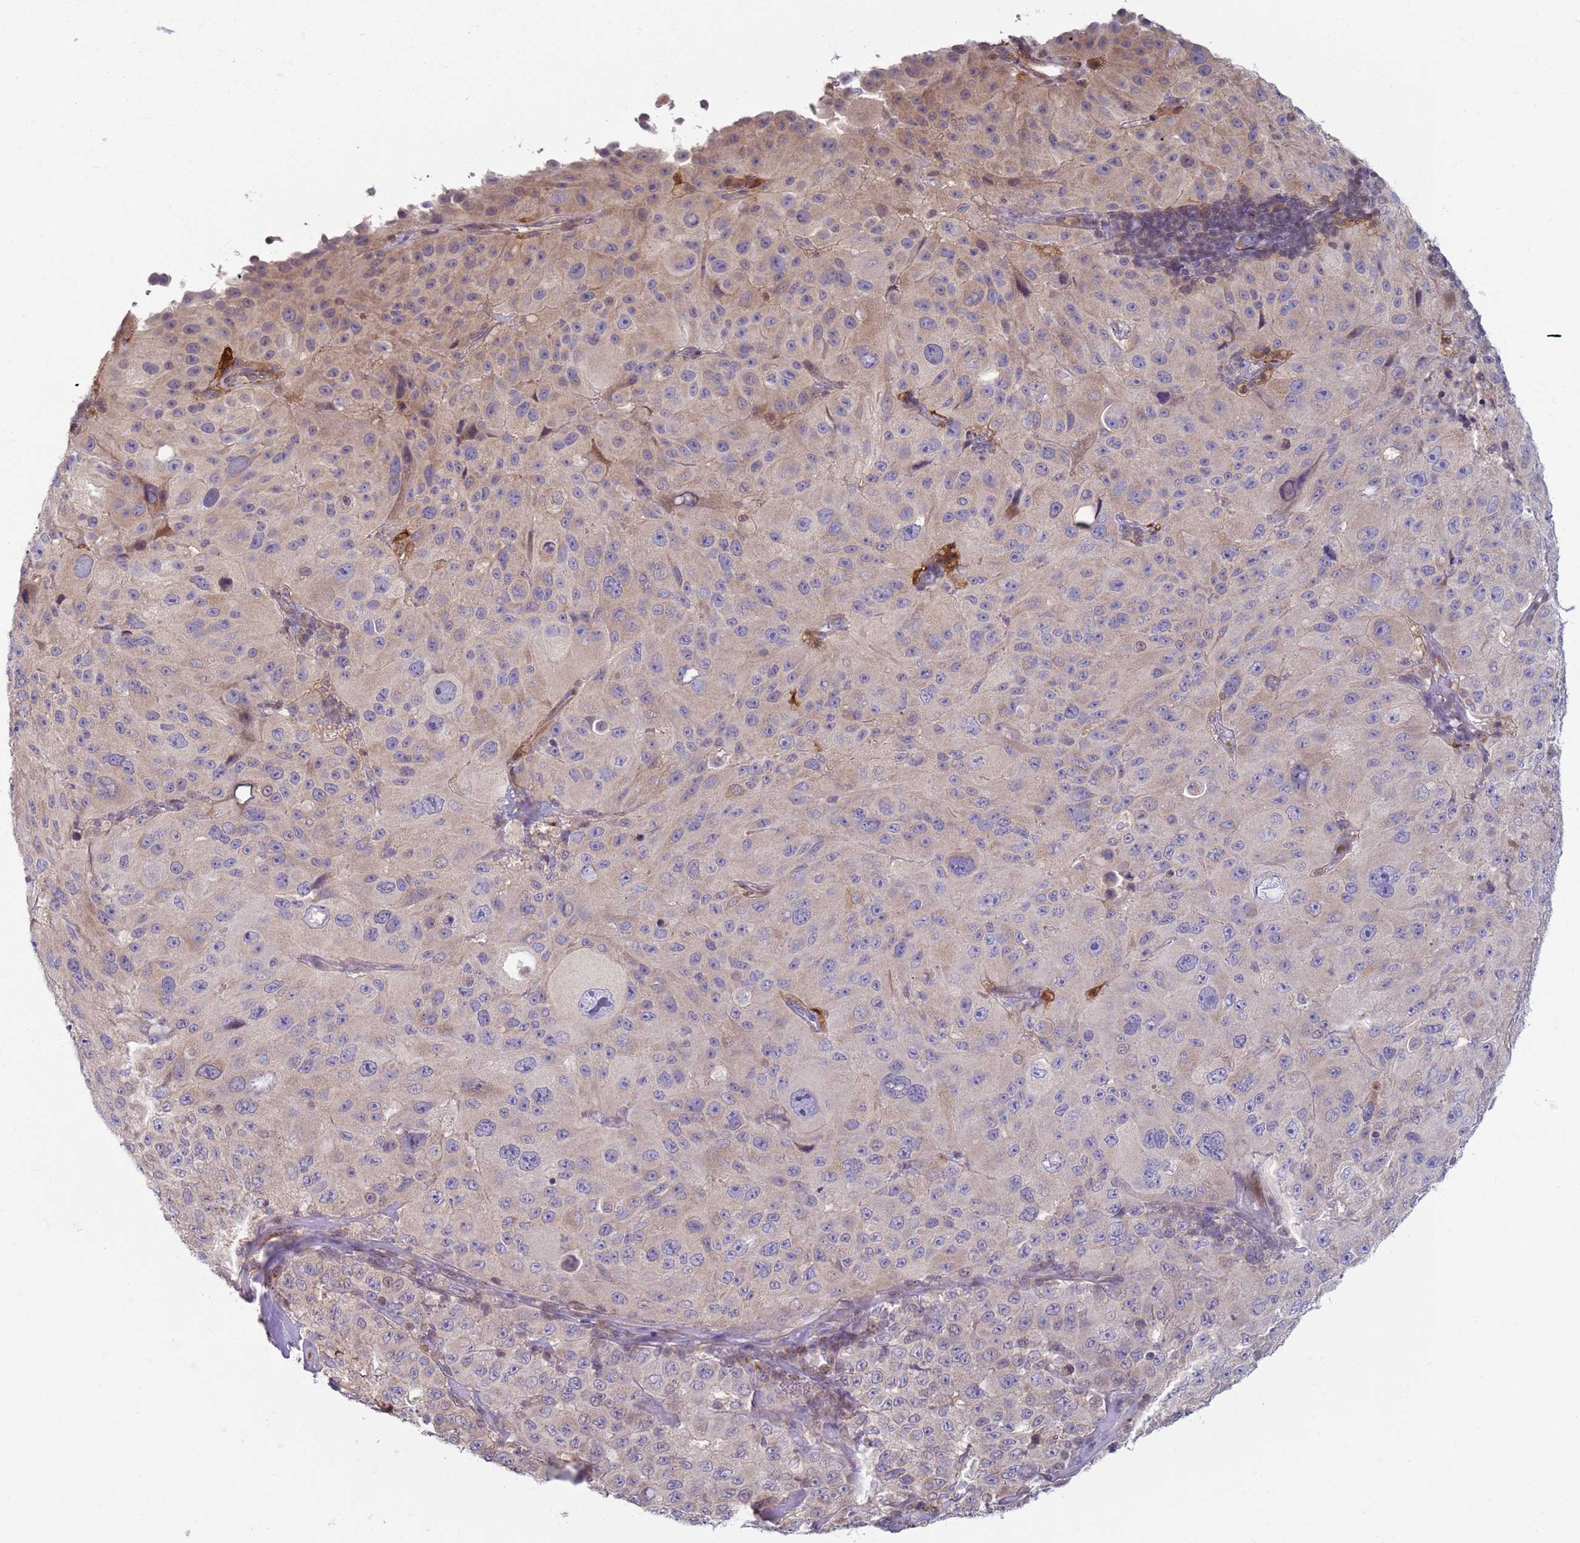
{"staining": {"intensity": "weak", "quantity": "<25%", "location": "cytoplasmic/membranous"}, "tissue": "melanoma", "cell_type": "Tumor cells", "image_type": "cancer", "snomed": [{"axis": "morphology", "description": "Malignant melanoma, Metastatic site"}, {"axis": "topography", "description": "Lymph node"}], "caption": "Tumor cells are negative for brown protein staining in malignant melanoma (metastatic site). (IHC, brightfield microscopy, high magnification).", "gene": "SNAPC4", "patient": {"sex": "male", "age": 62}}